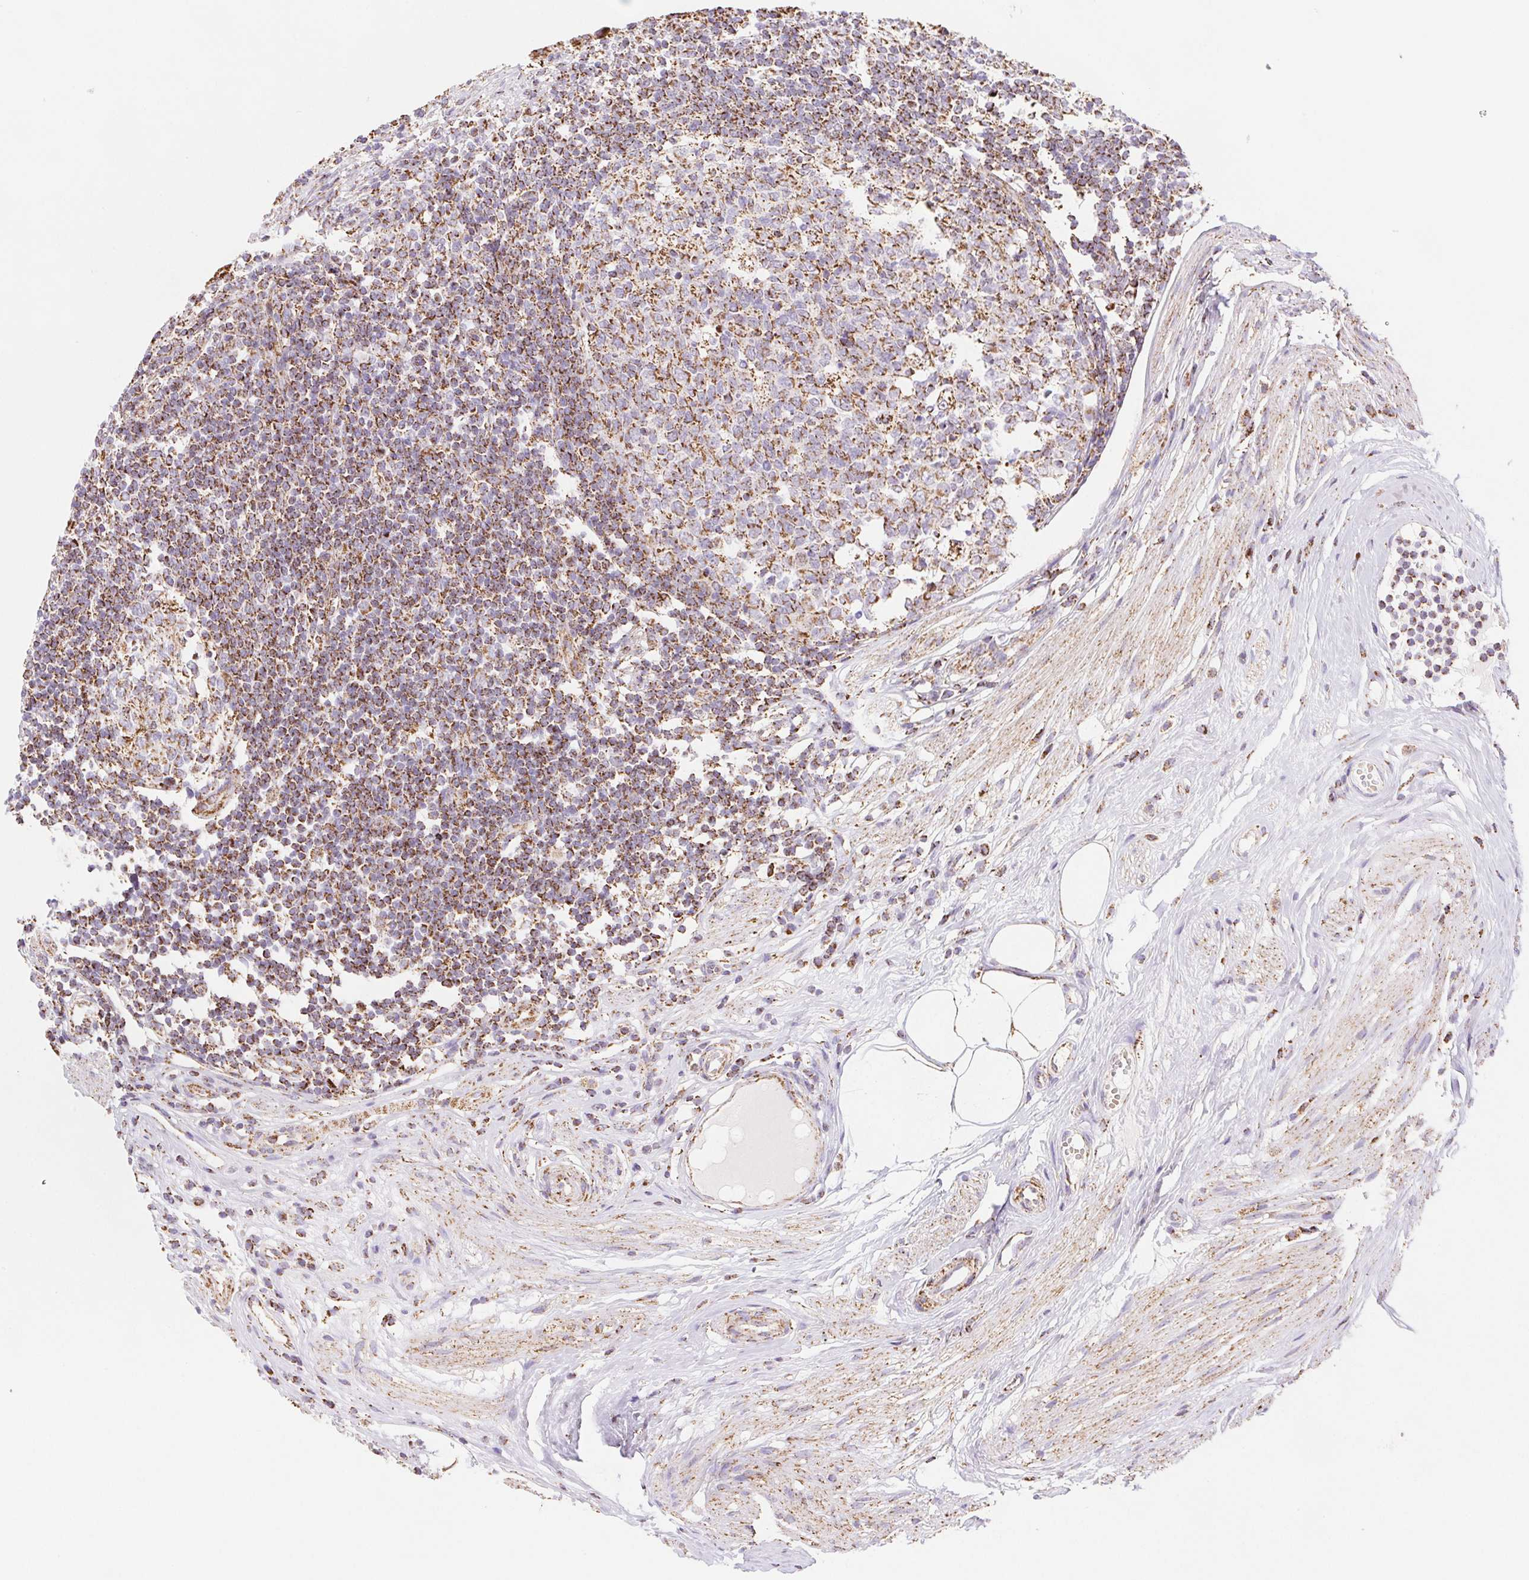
{"staining": {"intensity": "strong", "quantity": ">75%", "location": "cytoplasmic/membranous"}, "tissue": "appendix", "cell_type": "Glandular cells", "image_type": "normal", "snomed": [{"axis": "morphology", "description": "Normal tissue, NOS"}, {"axis": "topography", "description": "Appendix"}], "caption": "This micrograph displays immunohistochemistry staining of unremarkable appendix, with high strong cytoplasmic/membranous positivity in approximately >75% of glandular cells.", "gene": "NIPSNAP2", "patient": {"sex": "female", "age": 56}}